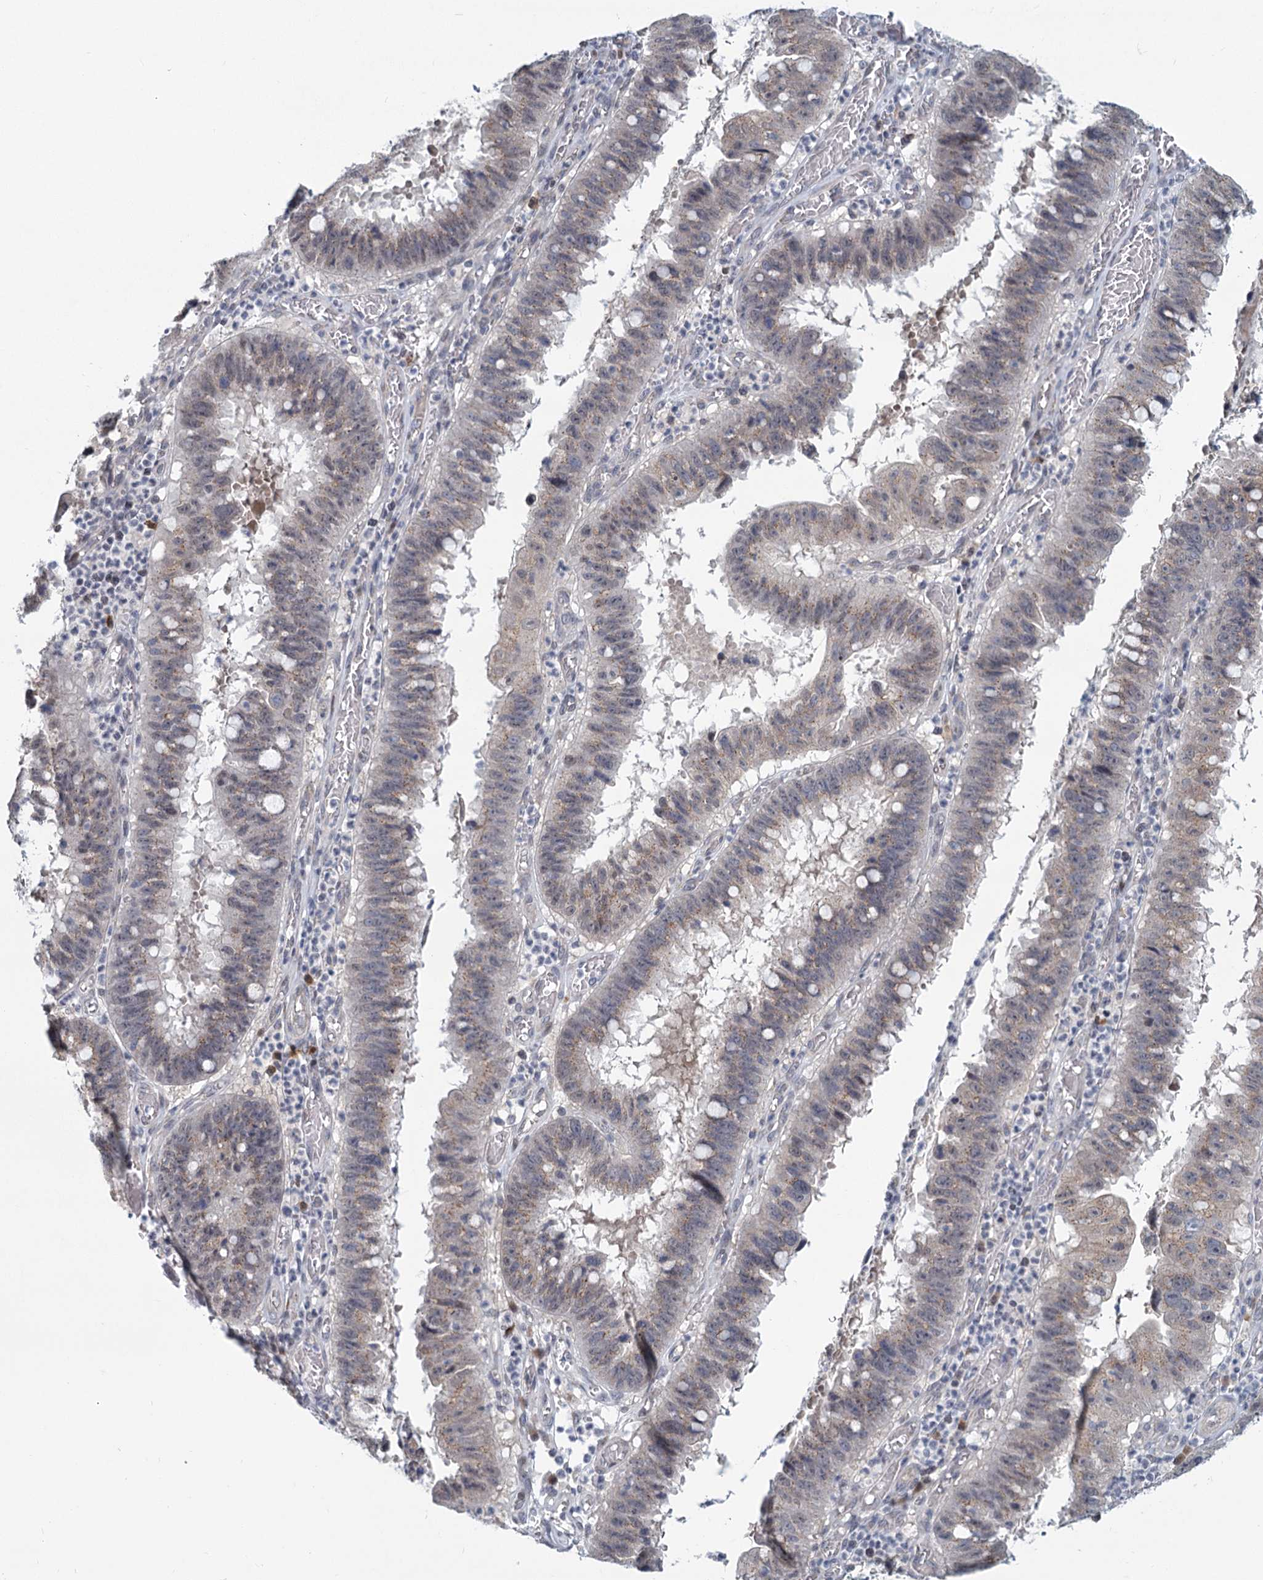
{"staining": {"intensity": "moderate", "quantity": "<25%", "location": "cytoplasmic/membranous"}, "tissue": "stomach cancer", "cell_type": "Tumor cells", "image_type": "cancer", "snomed": [{"axis": "morphology", "description": "Adenocarcinoma, NOS"}, {"axis": "topography", "description": "Stomach"}], "caption": "Approximately <25% of tumor cells in human stomach cancer (adenocarcinoma) display moderate cytoplasmic/membranous protein staining as visualized by brown immunohistochemical staining.", "gene": "STAP1", "patient": {"sex": "male", "age": 59}}